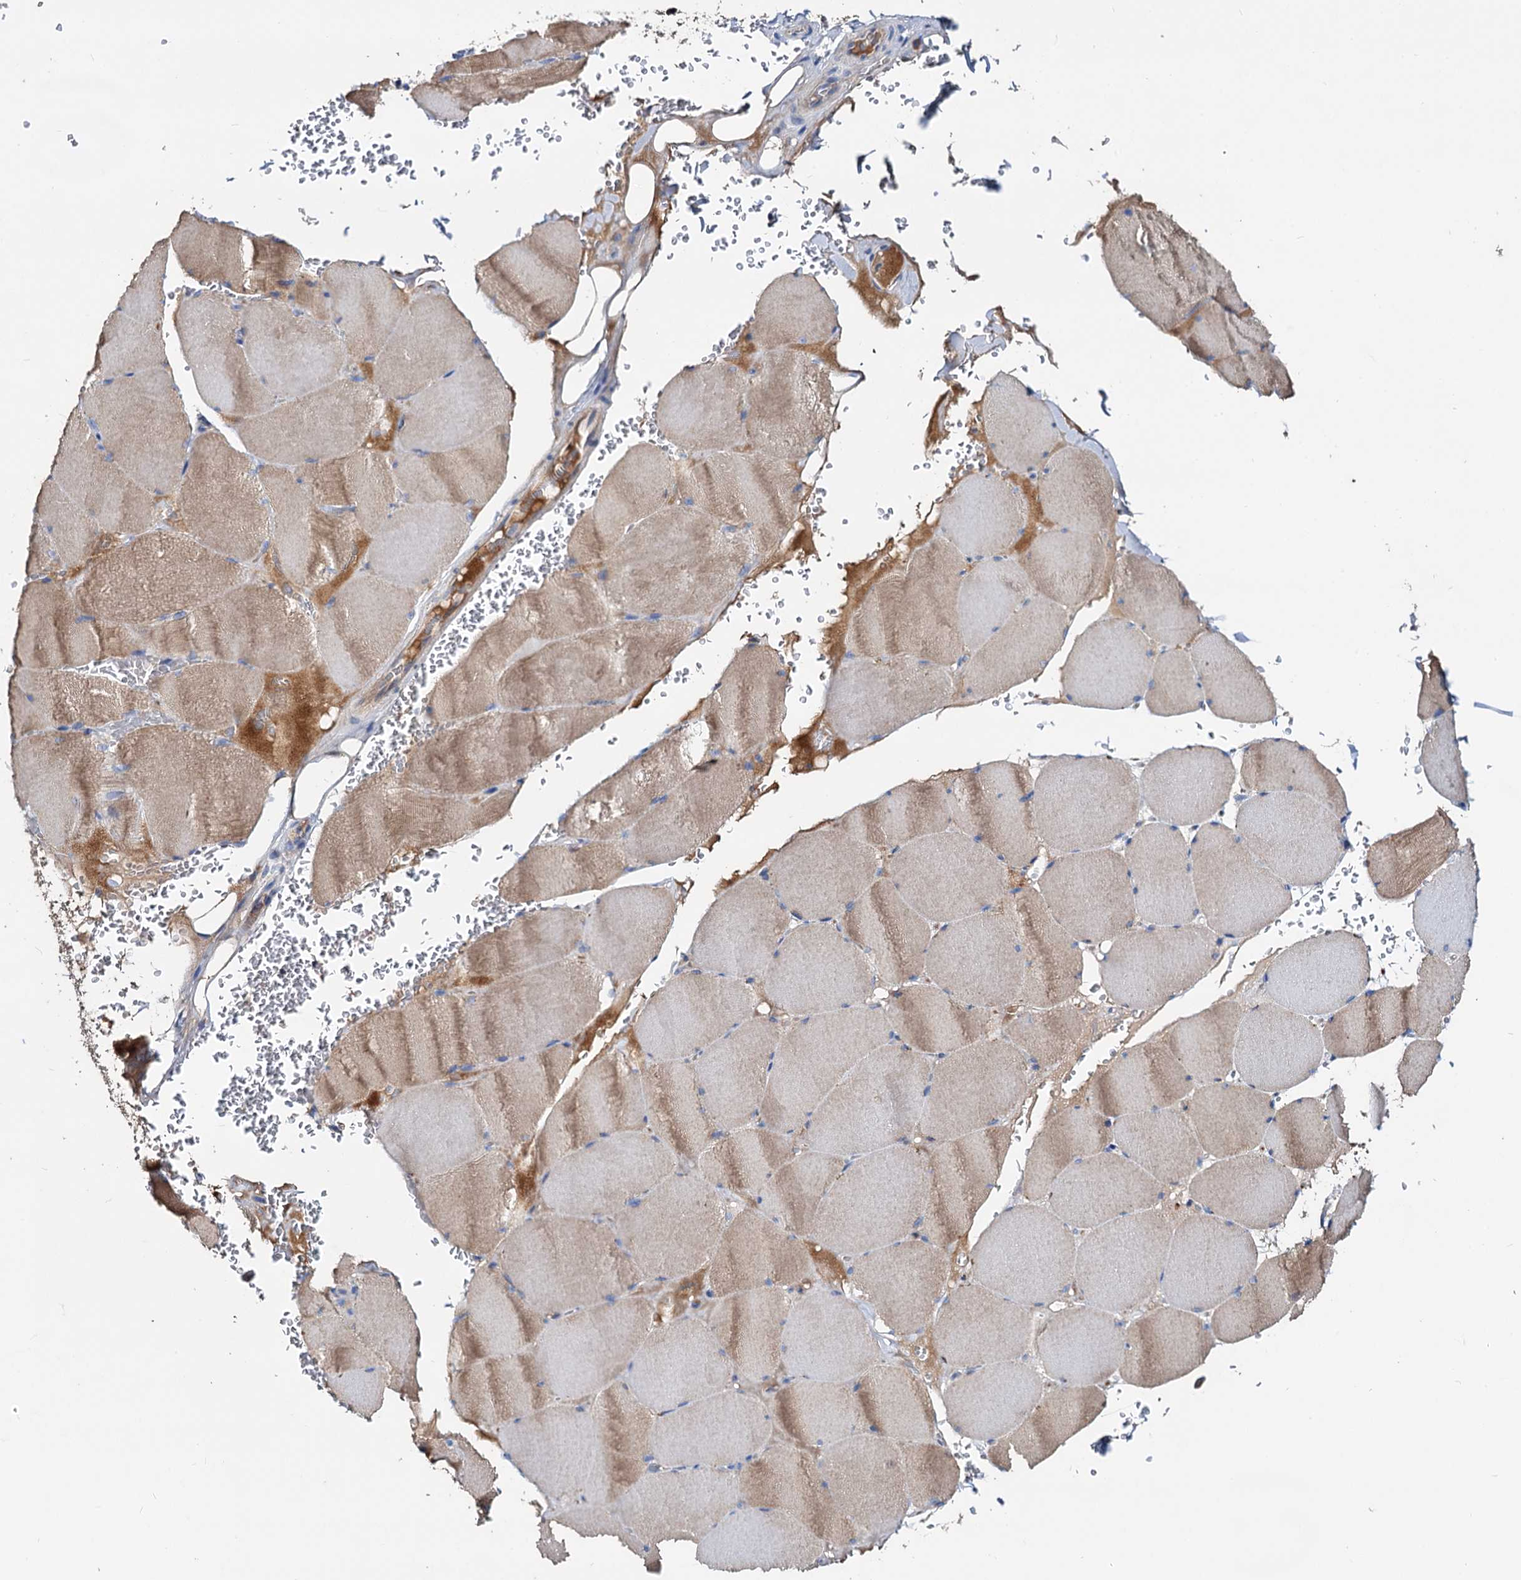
{"staining": {"intensity": "moderate", "quantity": "25%-75%", "location": "cytoplasmic/membranous"}, "tissue": "skeletal muscle", "cell_type": "Myocytes", "image_type": "normal", "snomed": [{"axis": "morphology", "description": "Normal tissue, NOS"}, {"axis": "topography", "description": "Skeletal muscle"}, {"axis": "topography", "description": "Head-Neck"}], "caption": "The immunohistochemical stain highlights moderate cytoplasmic/membranous staining in myocytes of unremarkable skeletal muscle. (brown staining indicates protein expression, while blue staining denotes nuclei).", "gene": "ACY3", "patient": {"sex": "male", "age": 66}}